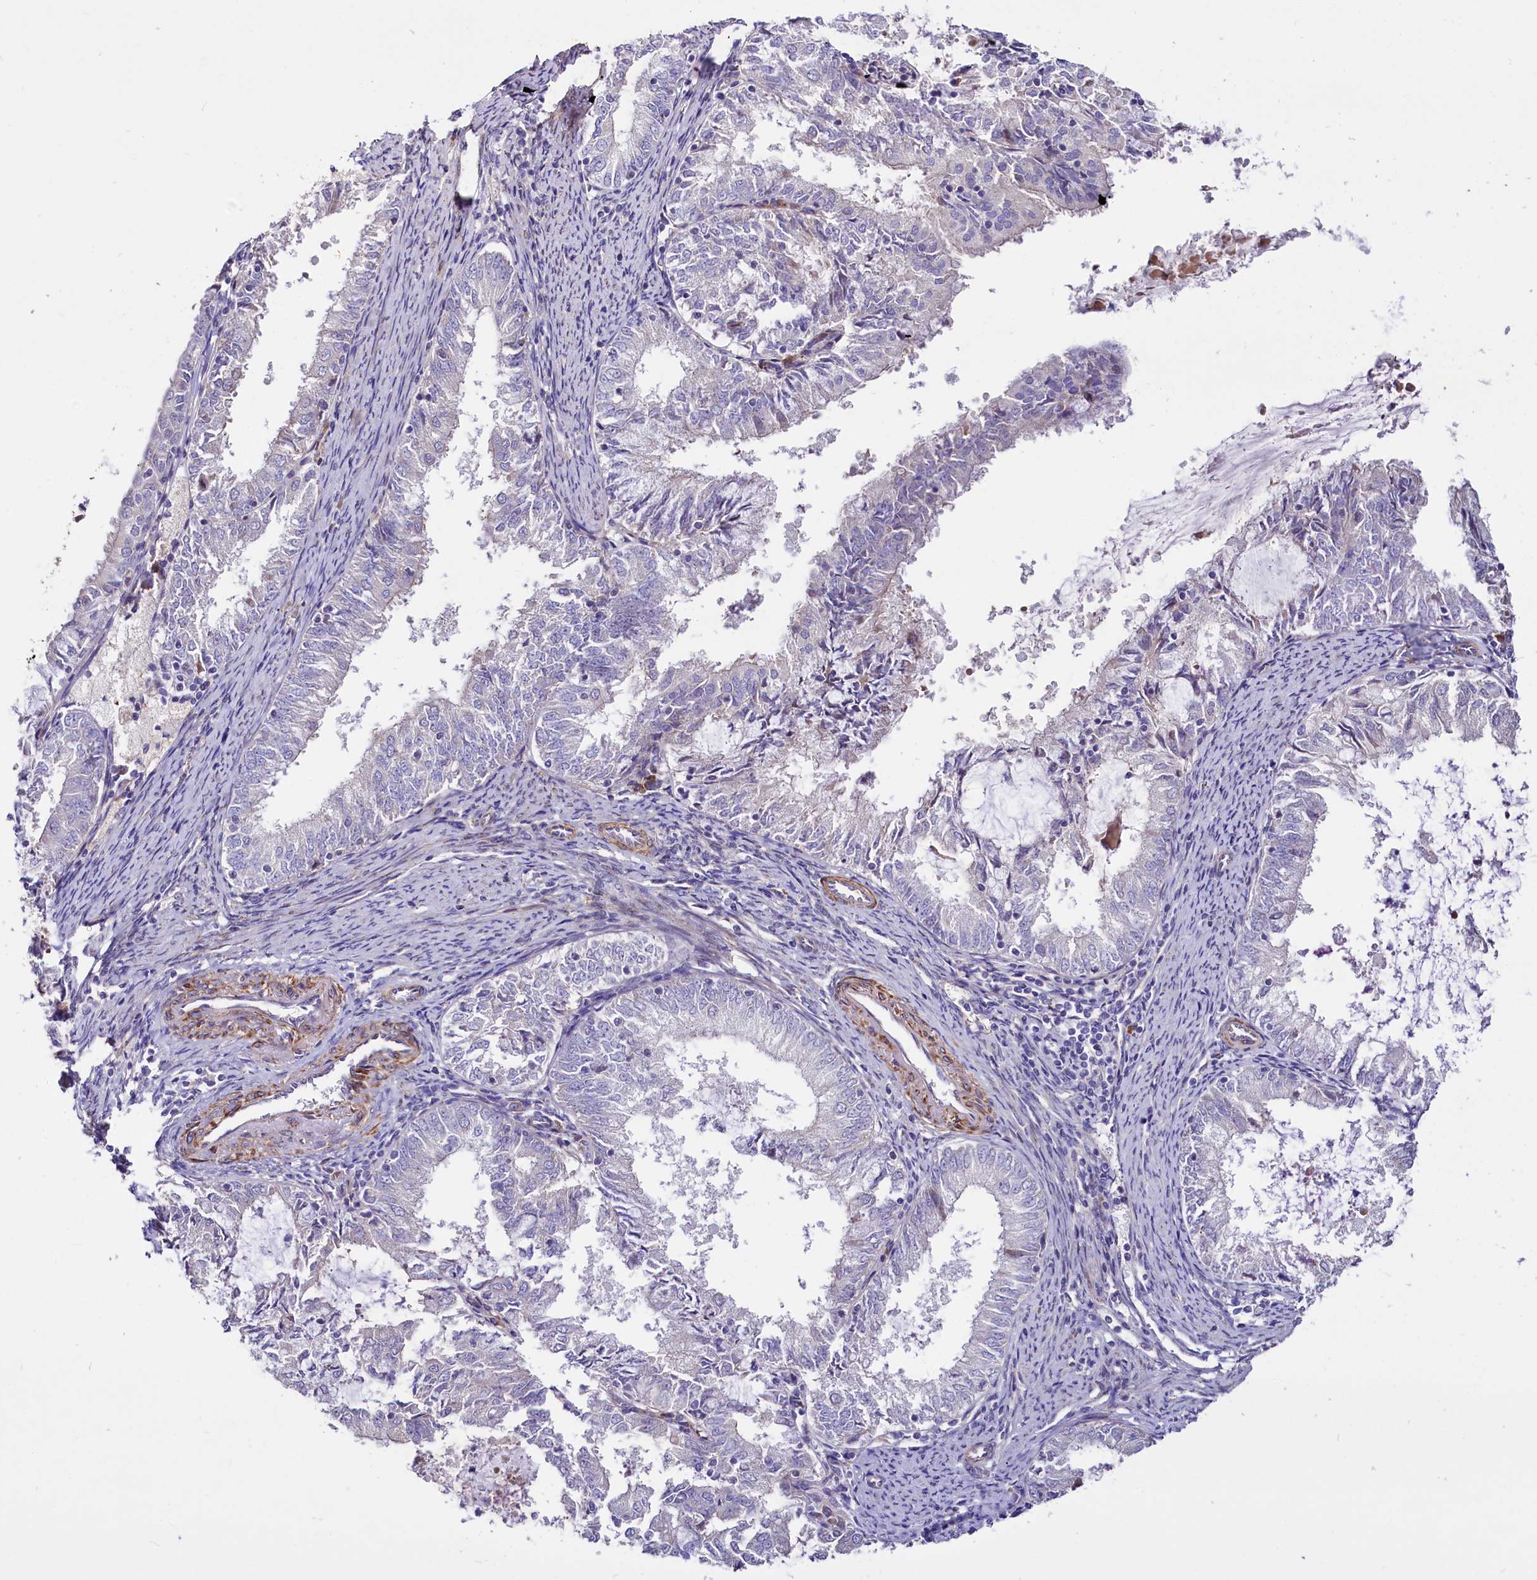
{"staining": {"intensity": "negative", "quantity": "none", "location": "none"}, "tissue": "endometrial cancer", "cell_type": "Tumor cells", "image_type": "cancer", "snomed": [{"axis": "morphology", "description": "Adenocarcinoma, NOS"}, {"axis": "topography", "description": "Endometrium"}], "caption": "A high-resolution histopathology image shows immunohistochemistry (IHC) staining of endometrial cancer (adenocarcinoma), which shows no significant expression in tumor cells.", "gene": "WNT8A", "patient": {"sex": "female", "age": 57}}